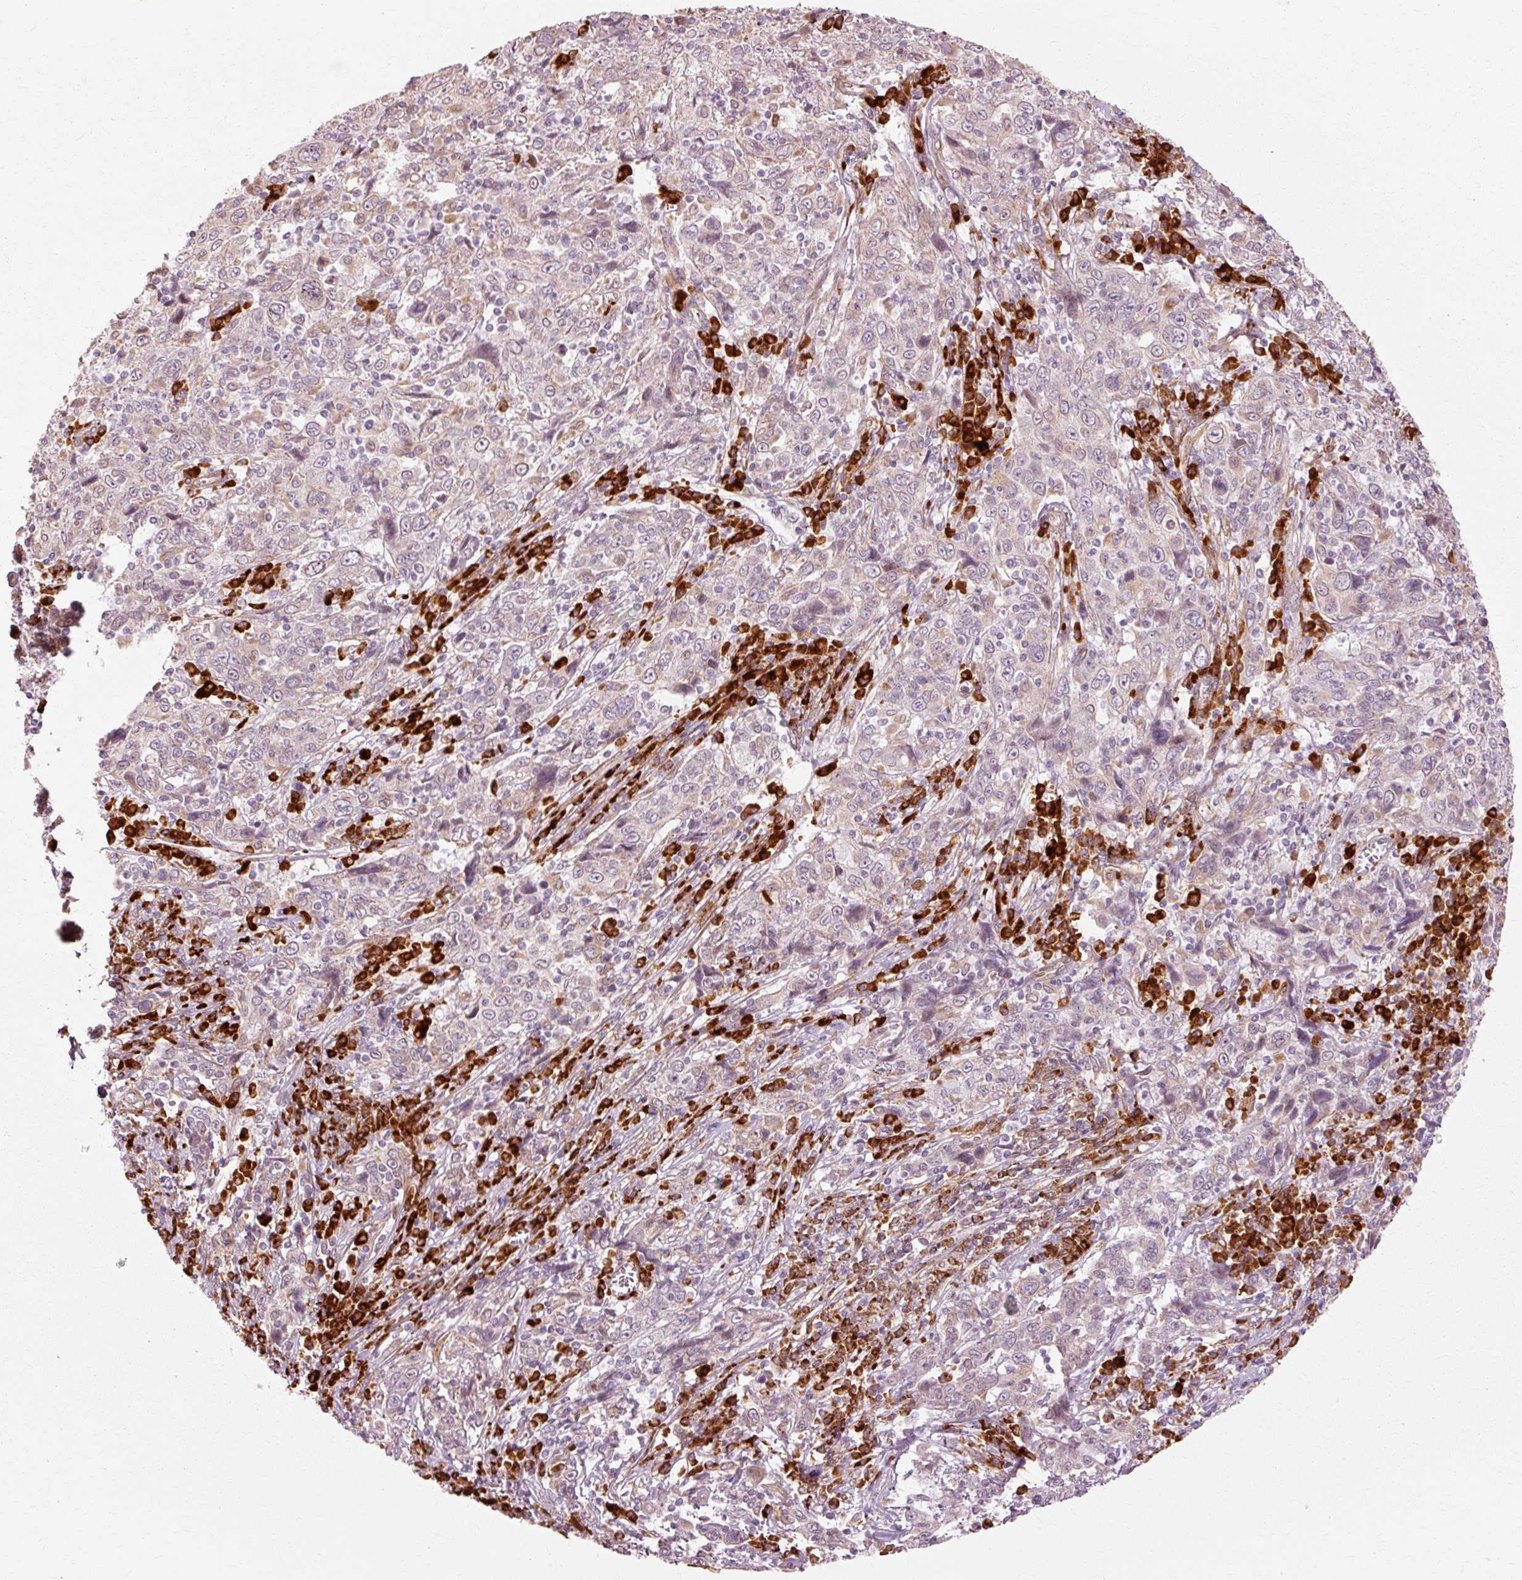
{"staining": {"intensity": "weak", "quantity": "<25%", "location": "cytoplasmic/membranous"}, "tissue": "cervical cancer", "cell_type": "Tumor cells", "image_type": "cancer", "snomed": [{"axis": "morphology", "description": "Squamous cell carcinoma, NOS"}, {"axis": "topography", "description": "Cervix"}], "caption": "Immunohistochemical staining of cervical cancer (squamous cell carcinoma) displays no significant positivity in tumor cells. (DAB IHC visualized using brightfield microscopy, high magnification).", "gene": "RGPD5", "patient": {"sex": "female", "age": 46}}